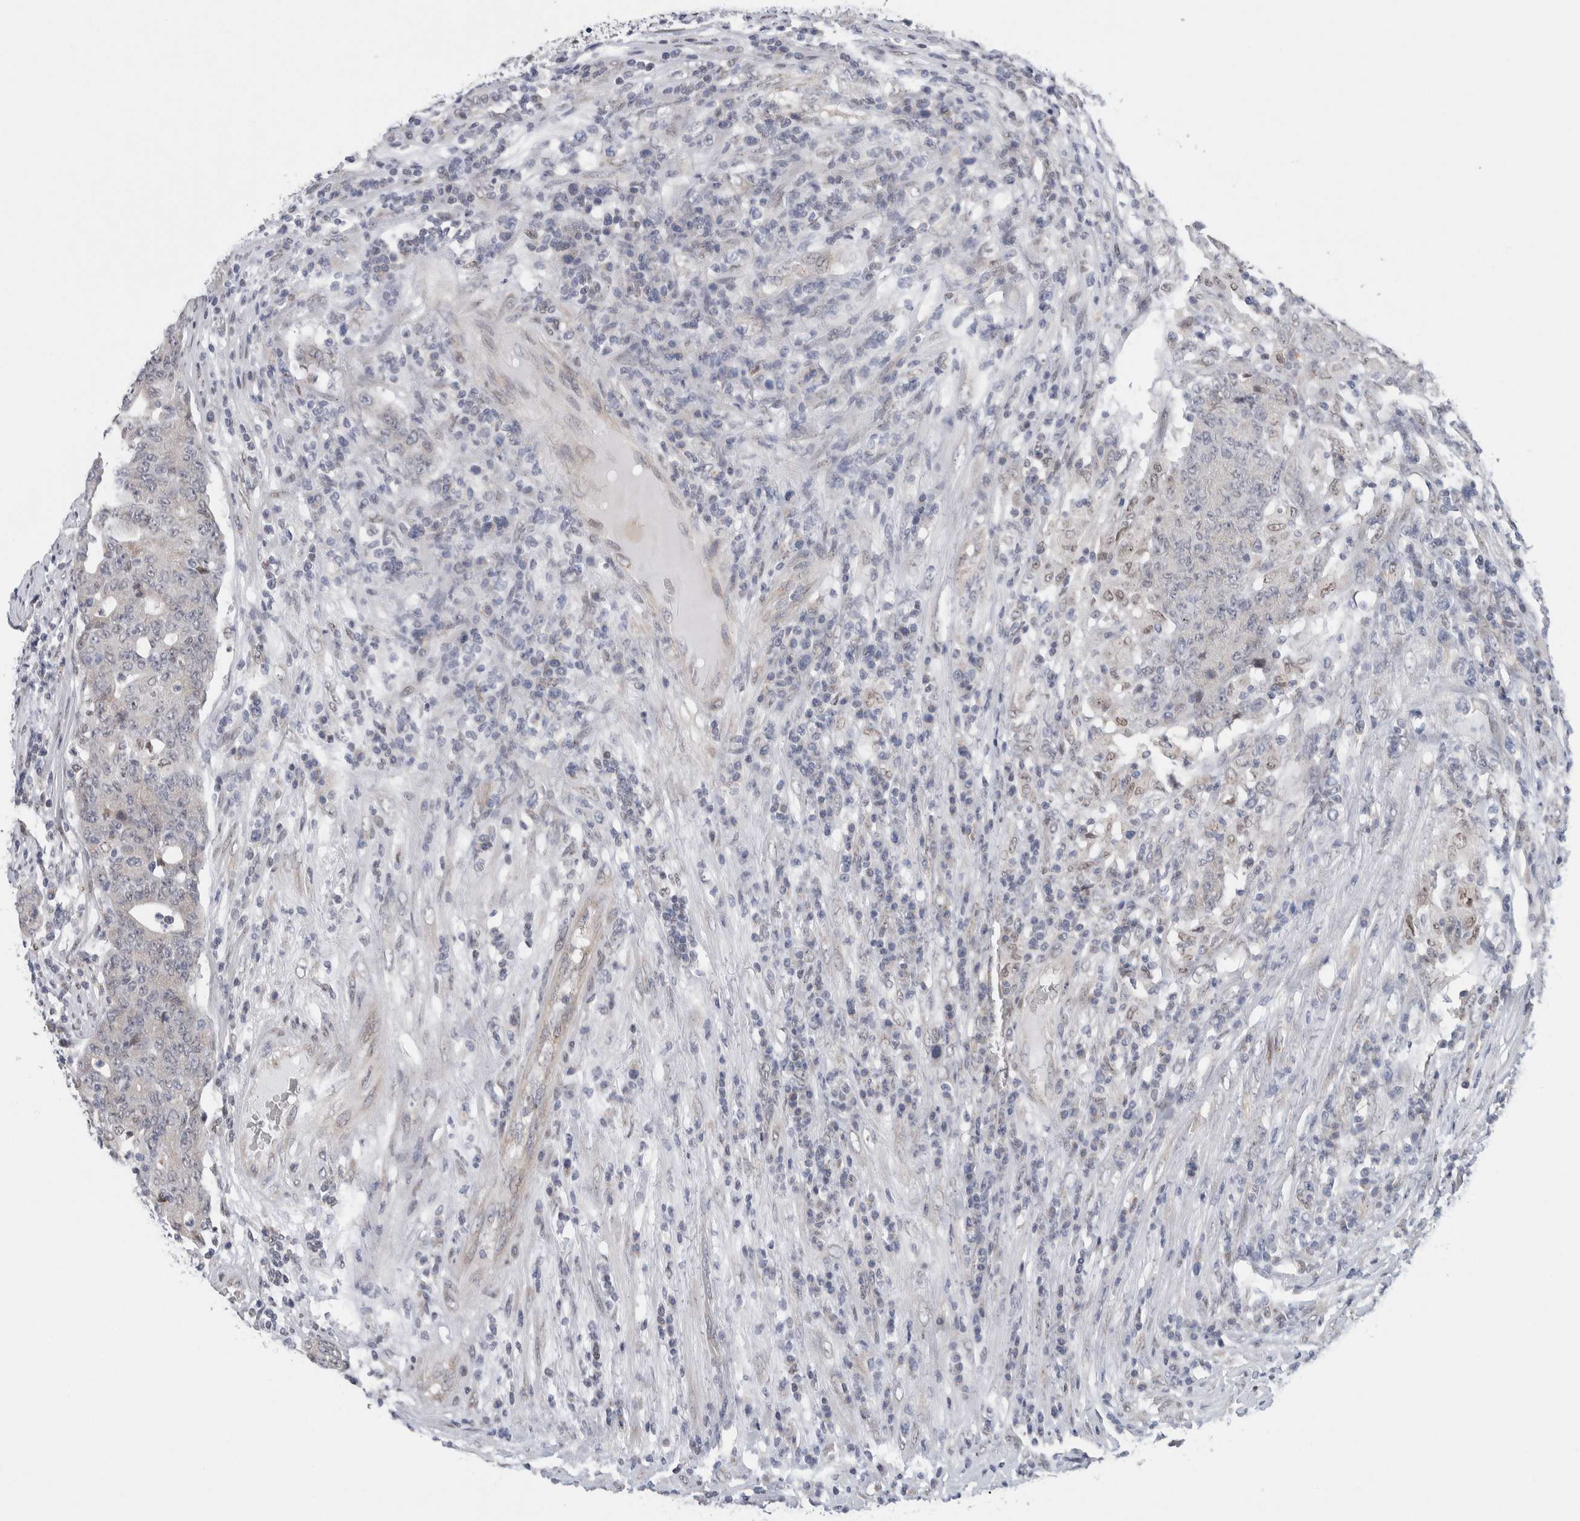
{"staining": {"intensity": "negative", "quantity": "none", "location": "none"}, "tissue": "colorectal cancer", "cell_type": "Tumor cells", "image_type": "cancer", "snomed": [{"axis": "morphology", "description": "Normal tissue, NOS"}, {"axis": "morphology", "description": "Adenocarcinoma, NOS"}, {"axis": "topography", "description": "Colon"}], "caption": "Protein analysis of colorectal cancer demonstrates no significant expression in tumor cells. (Brightfield microscopy of DAB immunohistochemistry at high magnification).", "gene": "NEUROD1", "patient": {"sex": "female", "age": 75}}